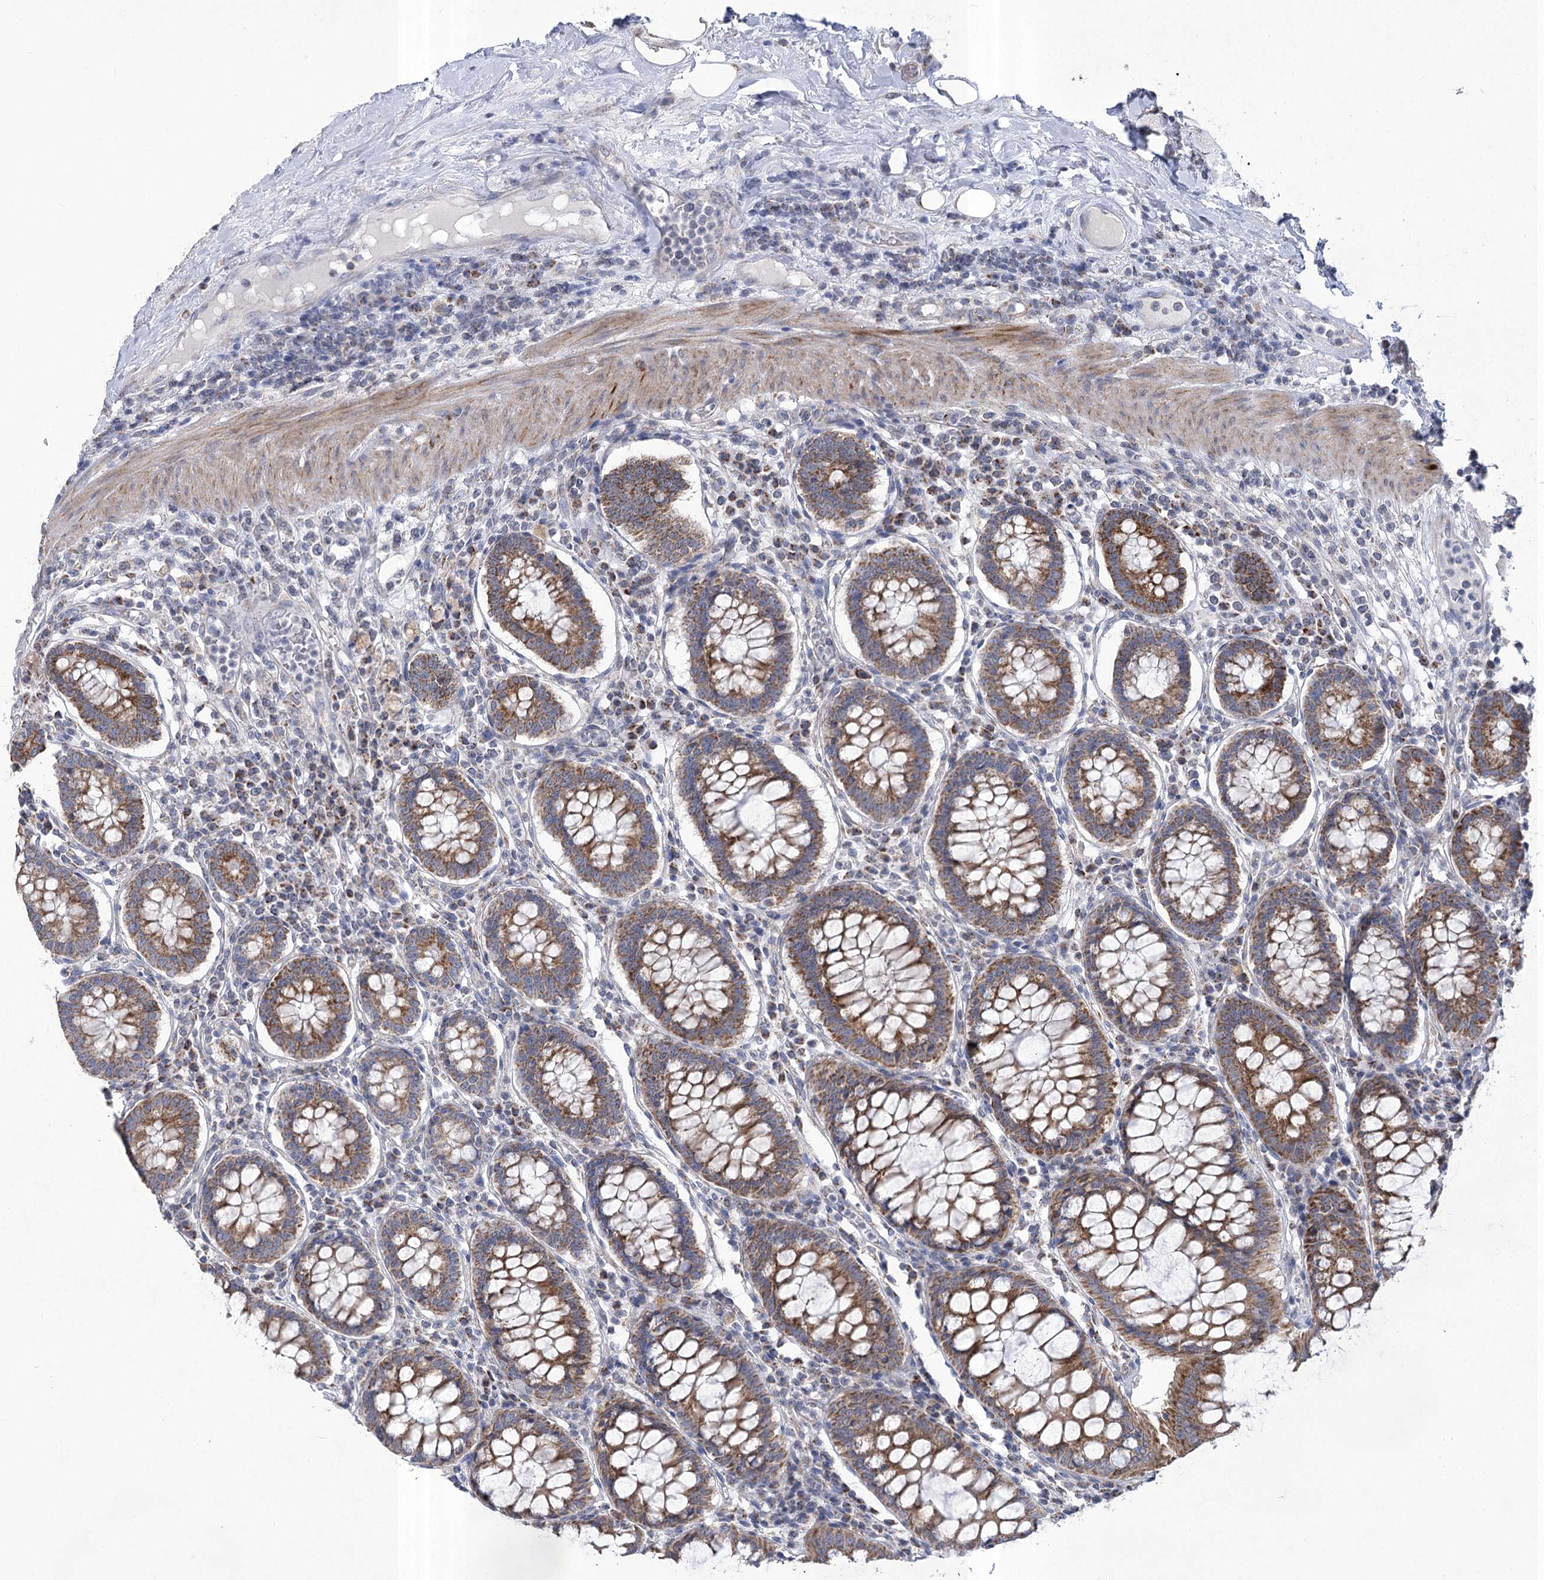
{"staining": {"intensity": "moderate", "quantity": ">75%", "location": "cytoplasmic/membranous"}, "tissue": "colorectal cancer", "cell_type": "Tumor cells", "image_type": "cancer", "snomed": [{"axis": "morphology", "description": "Normal tissue, NOS"}, {"axis": "morphology", "description": "Adenocarcinoma, NOS"}, {"axis": "topography", "description": "Colon"}], "caption": "Protein staining by IHC displays moderate cytoplasmic/membranous expression in about >75% of tumor cells in colorectal cancer (adenocarcinoma).", "gene": "PDHB", "patient": {"sex": "female", "age": 75}}